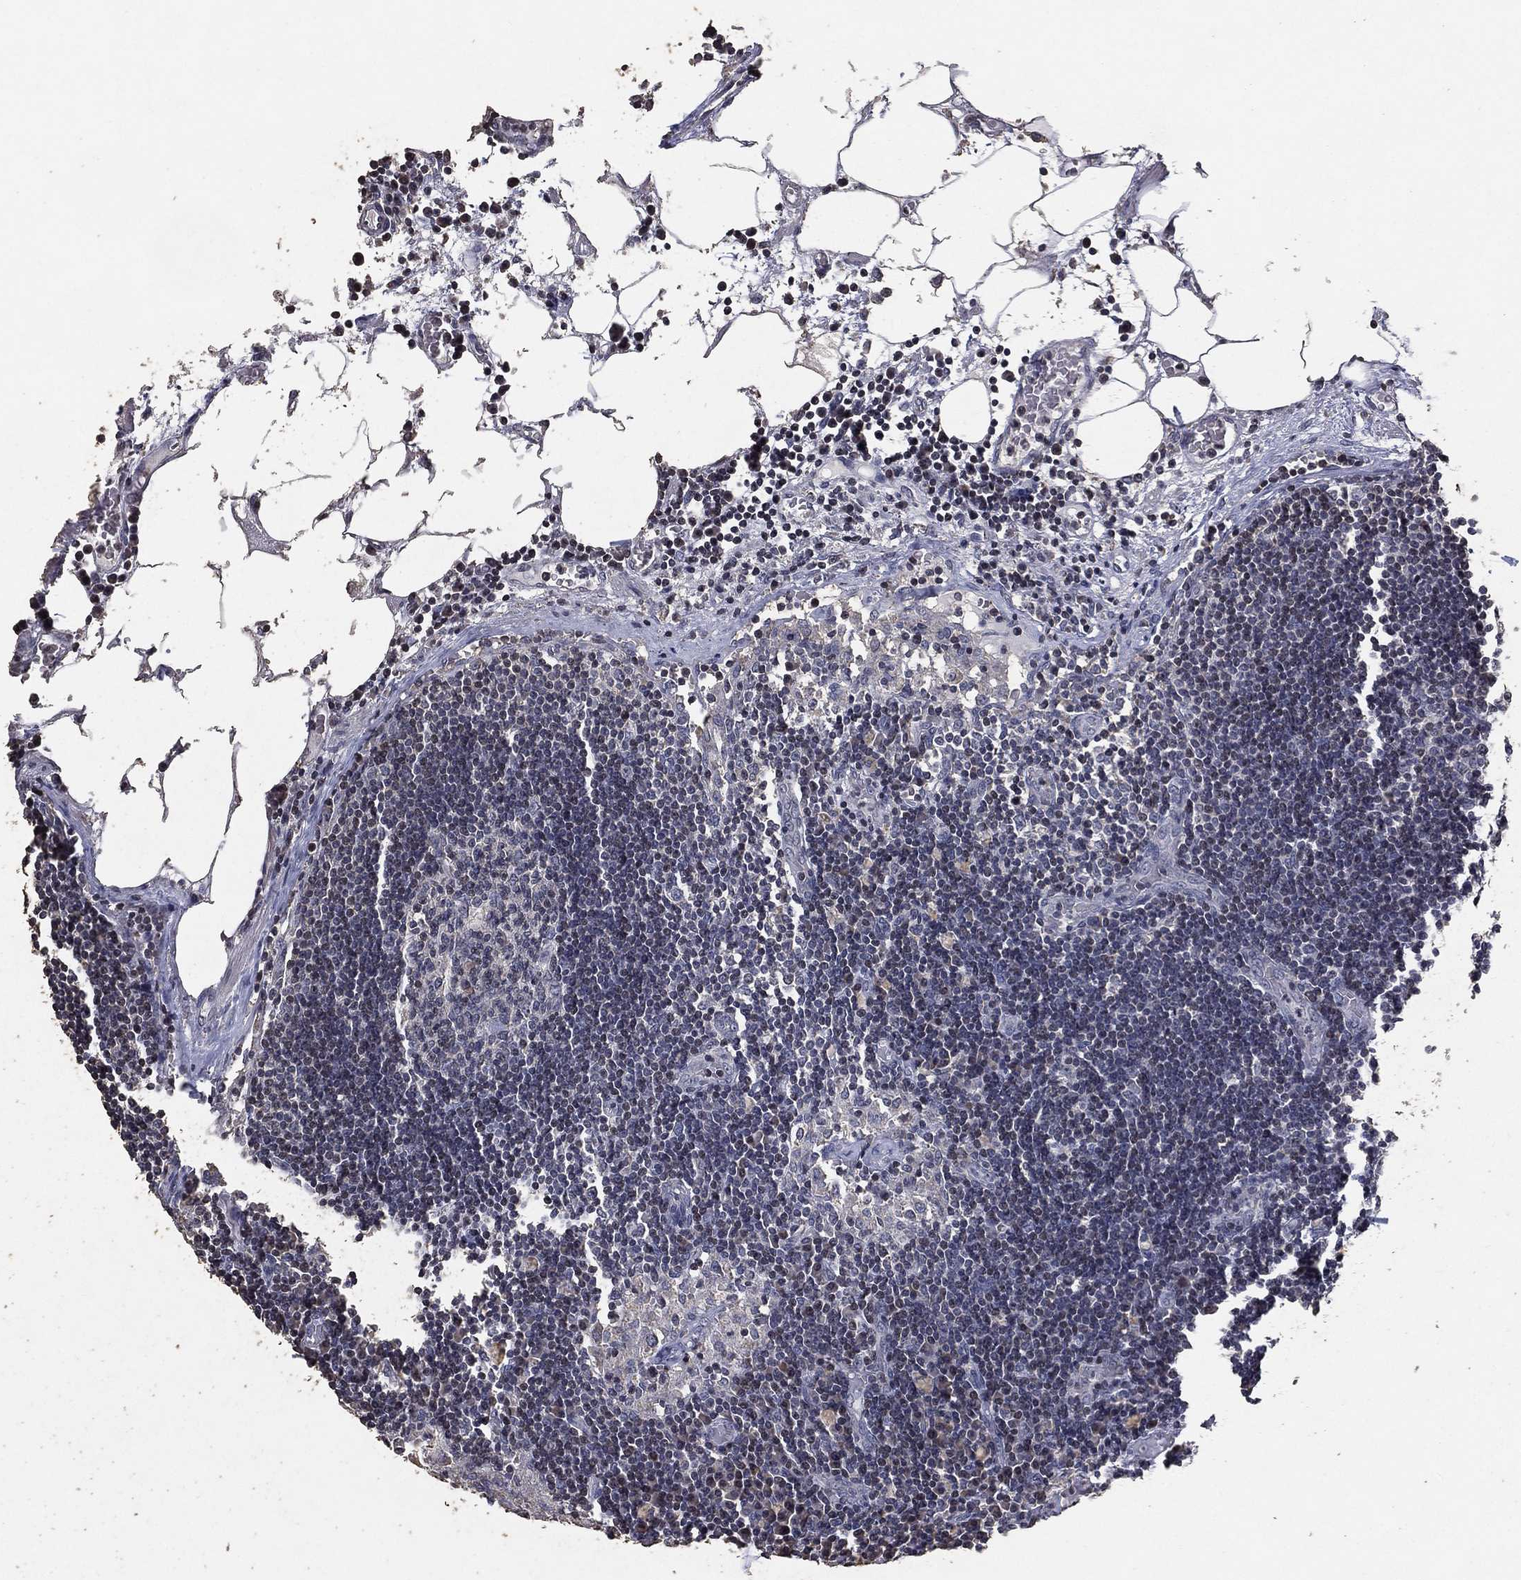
{"staining": {"intensity": "negative", "quantity": "none", "location": "none"}, "tissue": "lymph node", "cell_type": "Germinal center cells", "image_type": "normal", "snomed": [{"axis": "morphology", "description": "Normal tissue, NOS"}, {"axis": "topography", "description": "Lymph node"}], "caption": "Germinal center cells are negative for protein expression in benign human lymph node. (DAB immunohistochemistry (IHC) with hematoxylin counter stain).", "gene": "ADPRHL1", "patient": {"sex": "male", "age": 63}}